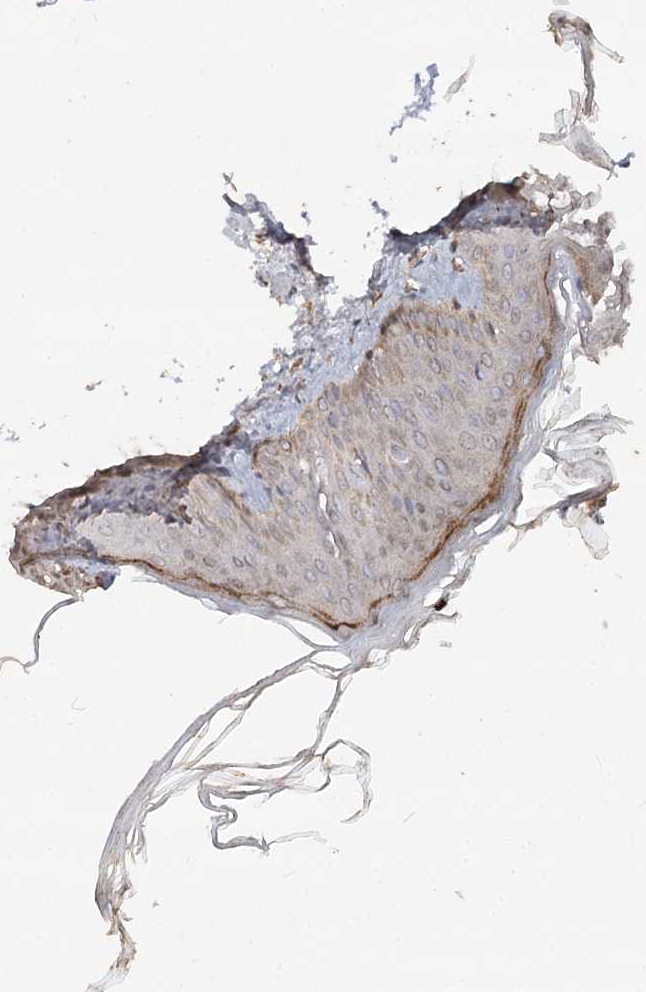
{"staining": {"intensity": "weak", "quantity": "25%-75%", "location": "cytoplasmic/membranous"}, "tissue": "skin", "cell_type": "Fibroblasts", "image_type": "normal", "snomed": [{"axis": "morphology", "description": "Normal tissue, NOS"}, {"axis": "topography", "description": "Skin"}], "caption": "The micrograph reveals staining of benign skin, revealing weak cytoplasmic/membranous protein staining (brown color) within fibroblasts. Immunohistochemistry (ihc) stains the protein in brown and the nuclei are stained blue.", "gene": "OBSL1", "patient": {"sex": "female", "age": 27}}